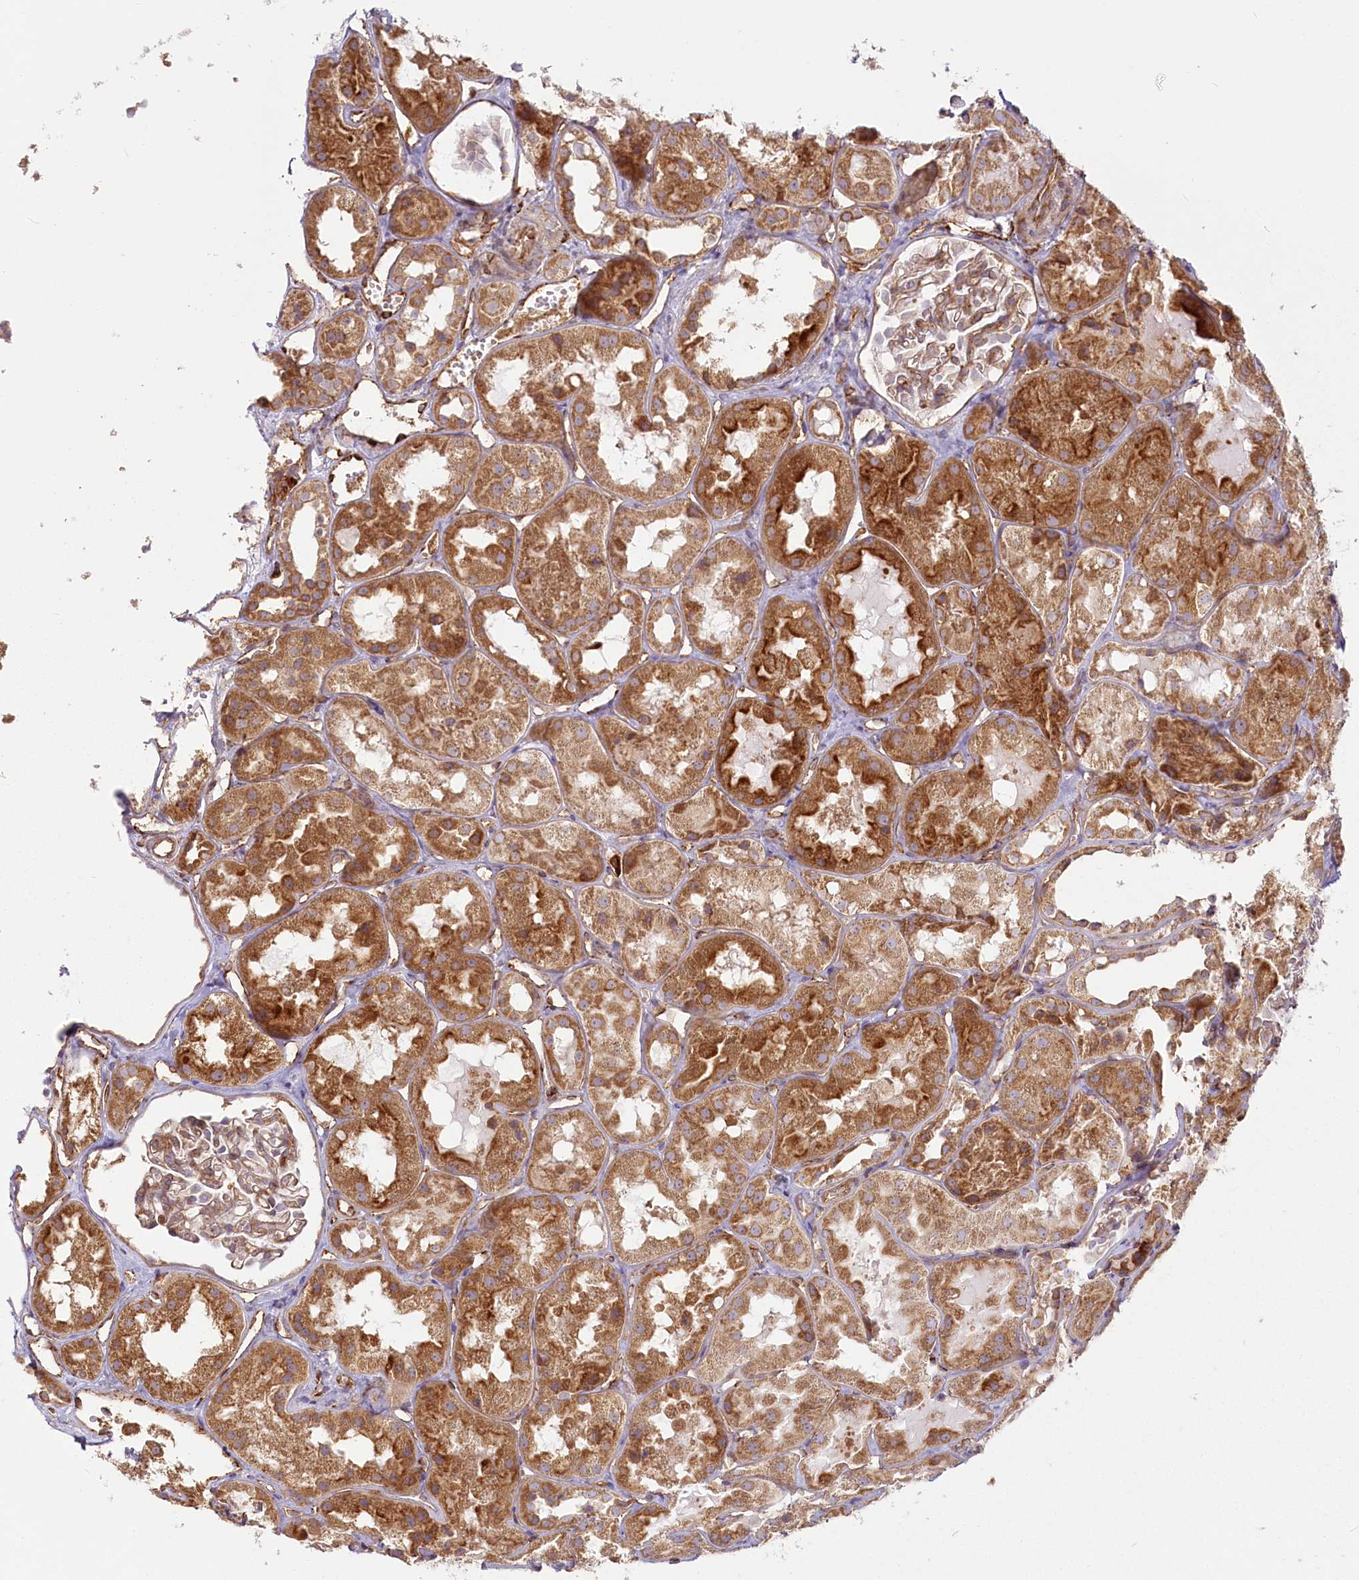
{"staining": {"intensity": "moderate", "quantity": "25%-75%", "location": "cytoplasmic/membranous"}, "tissue": "kidney", "cell_type": "Cells in glomeruli", "image_type": "normal", "snomed": [{"axis": "morphology", "description": "Normal tissue, NOS"}, {"axis": "topography", "description": "Kidney"}], "caption": "Brown immunohistochemical staining in unremarkable human kidney exhibits moderate cytoplasmic/membranous staining in approximately 25%-75% of cells in glomeruli. The staining is performed using DAB brown chromogen to label protein expression. The nuclei are counter-stained blue using hematoxylin.", "gene": "HARS2", "patient": {"sex": "male", "age": 16}}